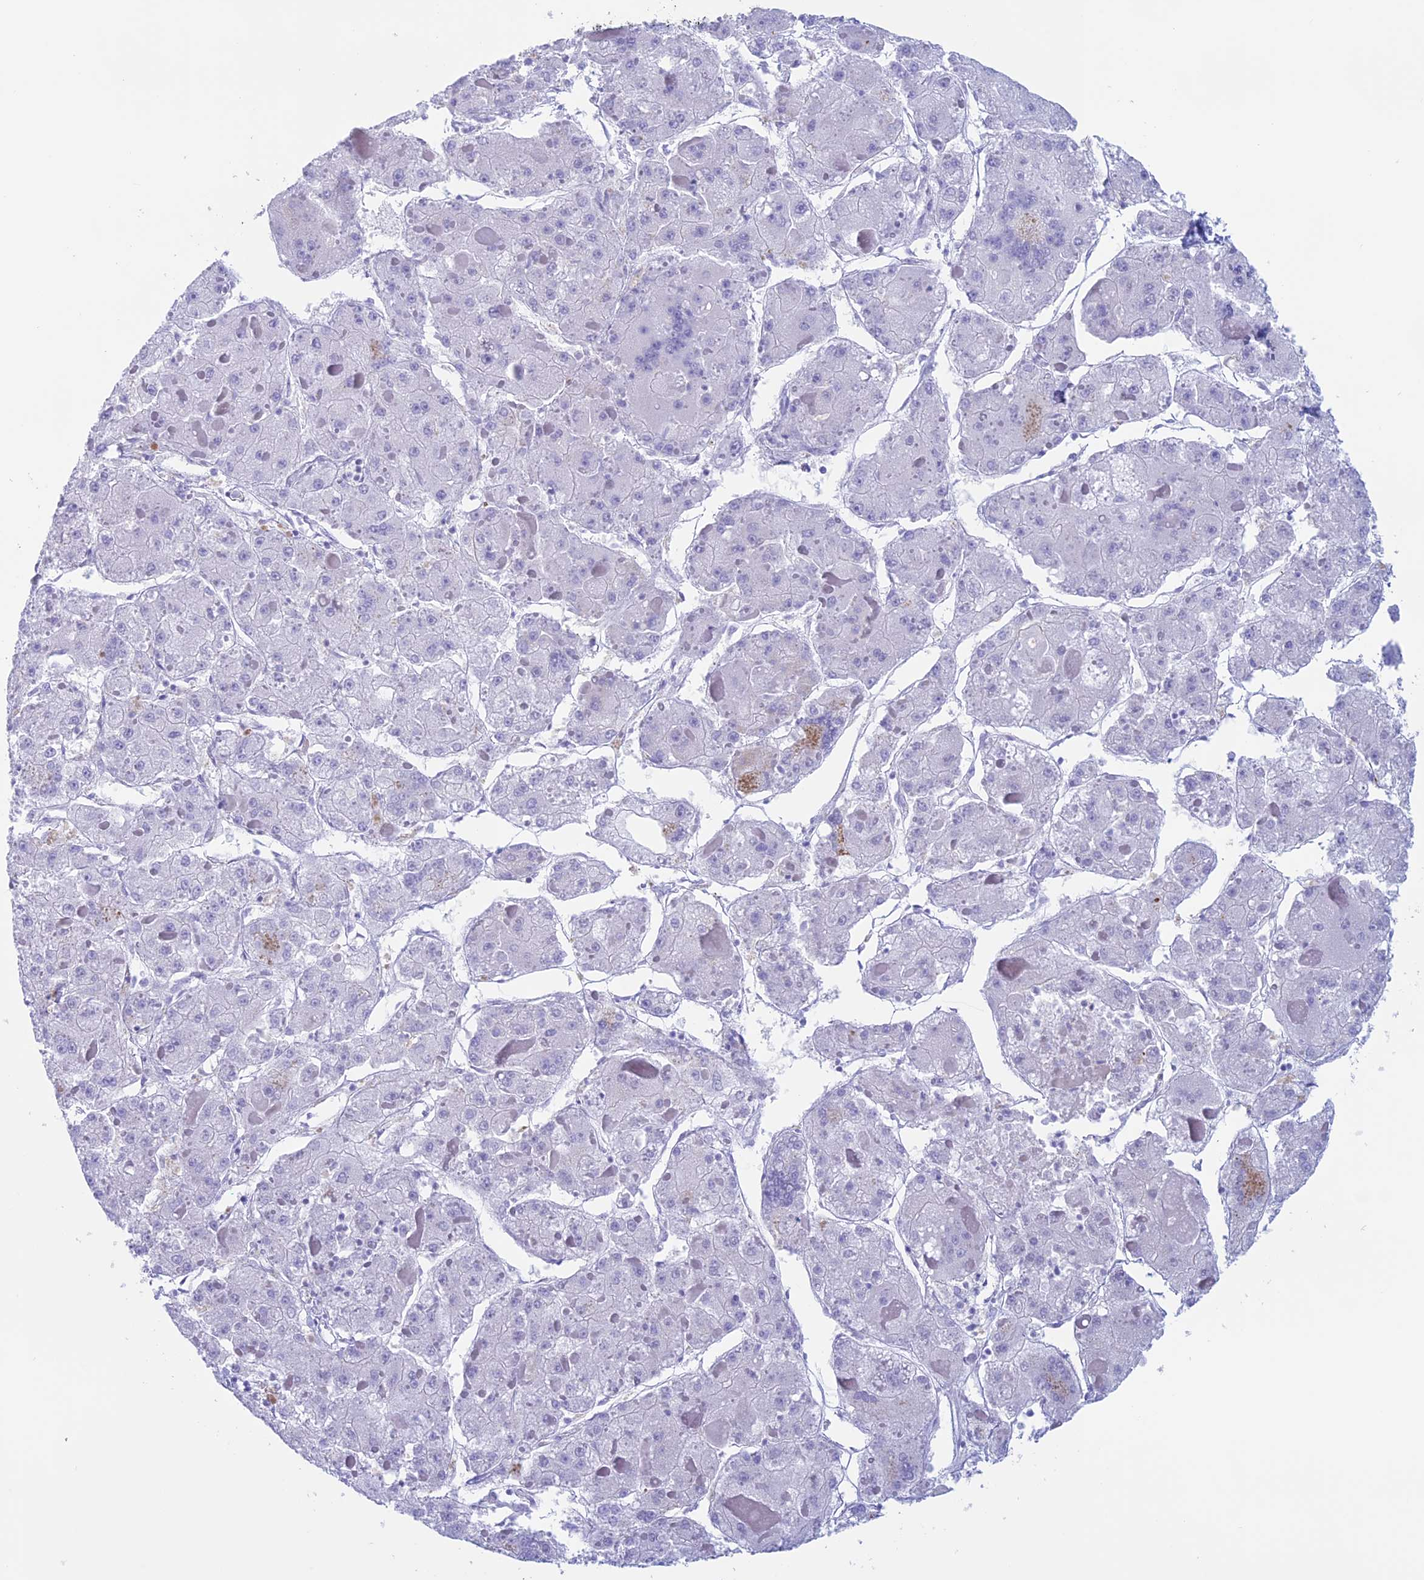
{"staining": {"intensity": "negative", "quantity": "none", "location": "none"}, "tissue": "liver cancer", "cell_type": "Tumor cells", "image_type": "cancer", "snomed": [{"axis": "morphology", "description": "Carcinoma, Hepatocellular, NOS"}, {"axis": "topography", "description": "Liver"}], "caption": "IHC image of neoplastic tissue: human hepatocellular carcinoma (liver) stained with DAB (3,3'-diaminobenzidine) shows no significant protein expression in tumor cells.", "gene": "RP1", "patient": {"sex": "female", "age": 73}}